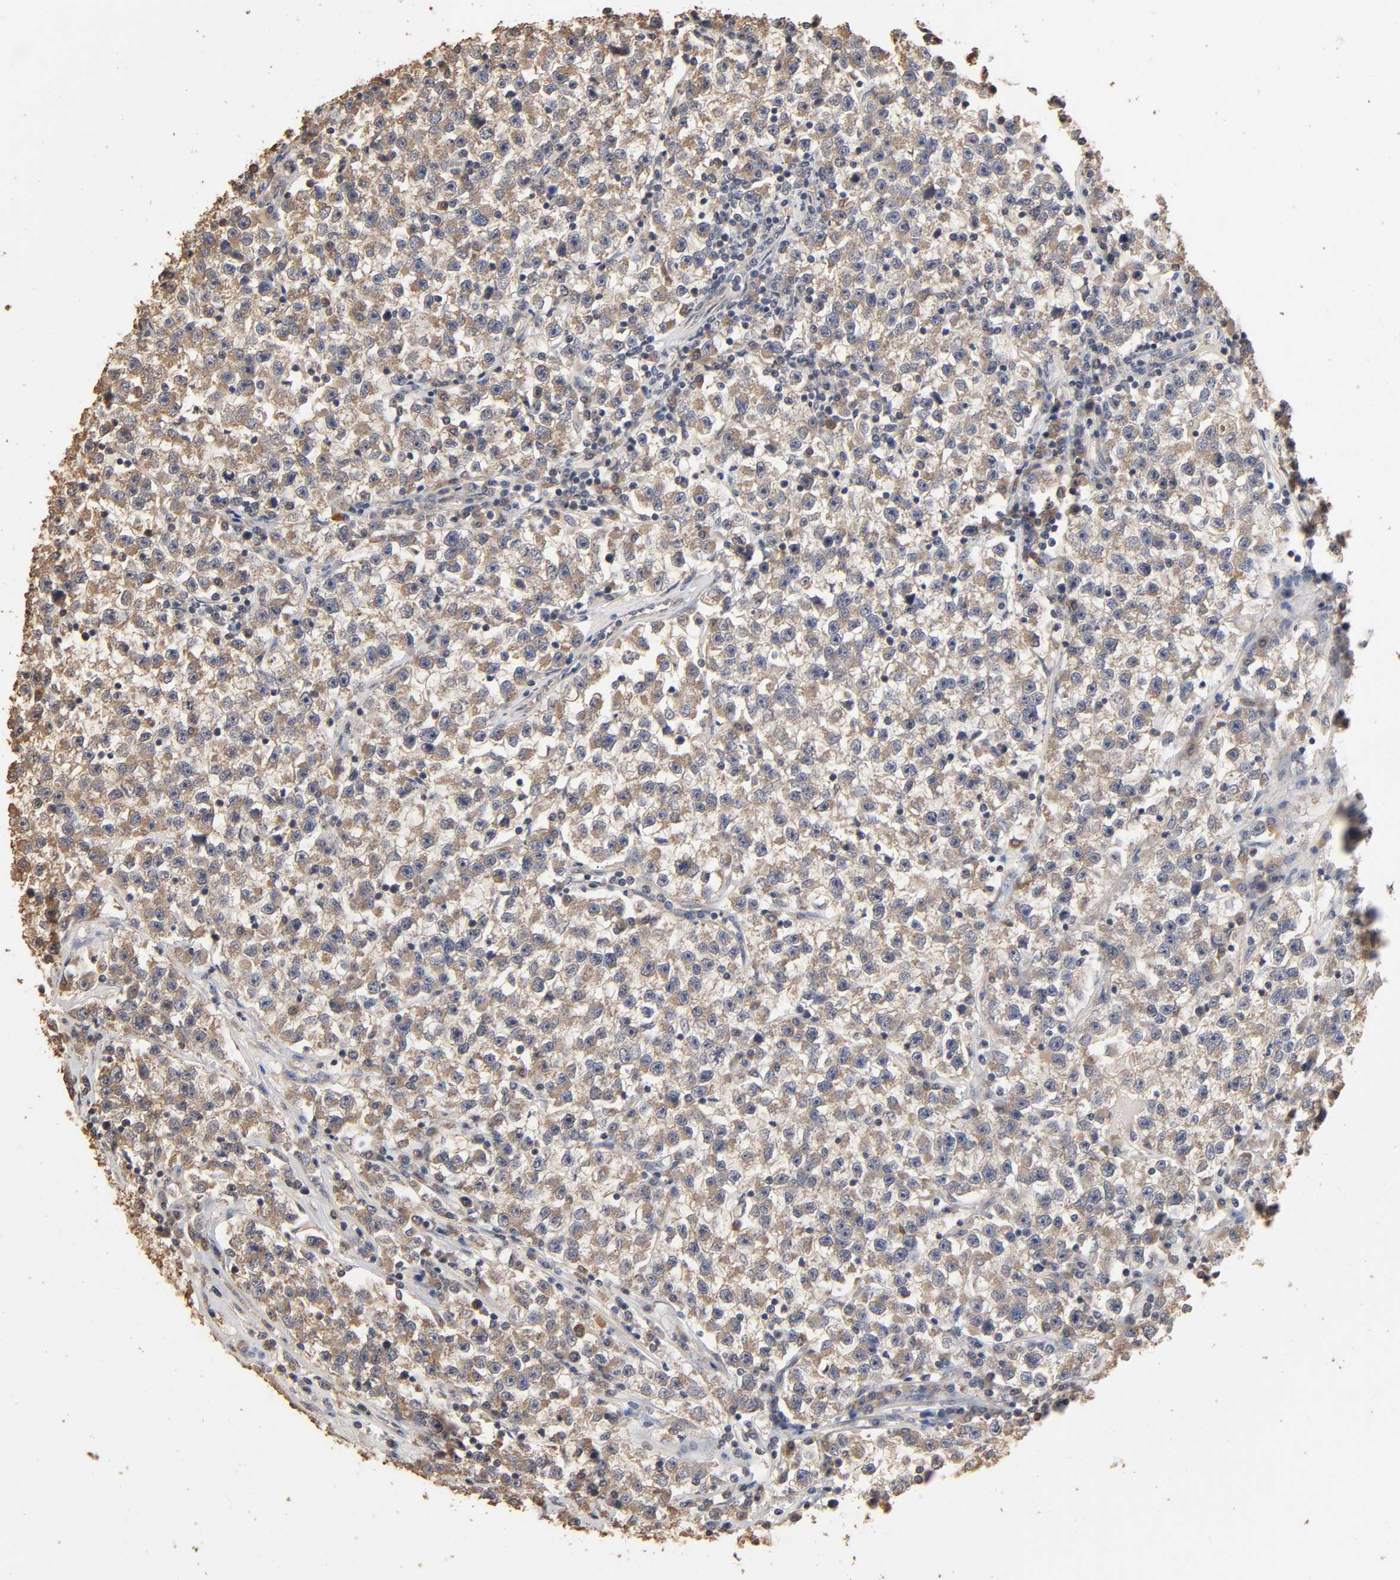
{"staining": {"intensity": "weak", "quantity": ">75%", "location": "cytoplasmic/membranous"}, "tissue": "testis cancer", "cell_type": "Tumor cells", "image_type": "cancer", "snomed": [{"axis": "morphology", "description": "Seminoma, NOS"}, {"axis": "topography", "description": "Testis"}], "caption": "This photomicrograph reveals seminoma (testis) stained with IHC to label a protein in brown. The cytoplasmic/membranous of tumor cells show weak positivity for the protein. Nuclei are counter-stained blue.", "gene": "ARHGEF7", "patient": {"sex": "male", "age": 22}}